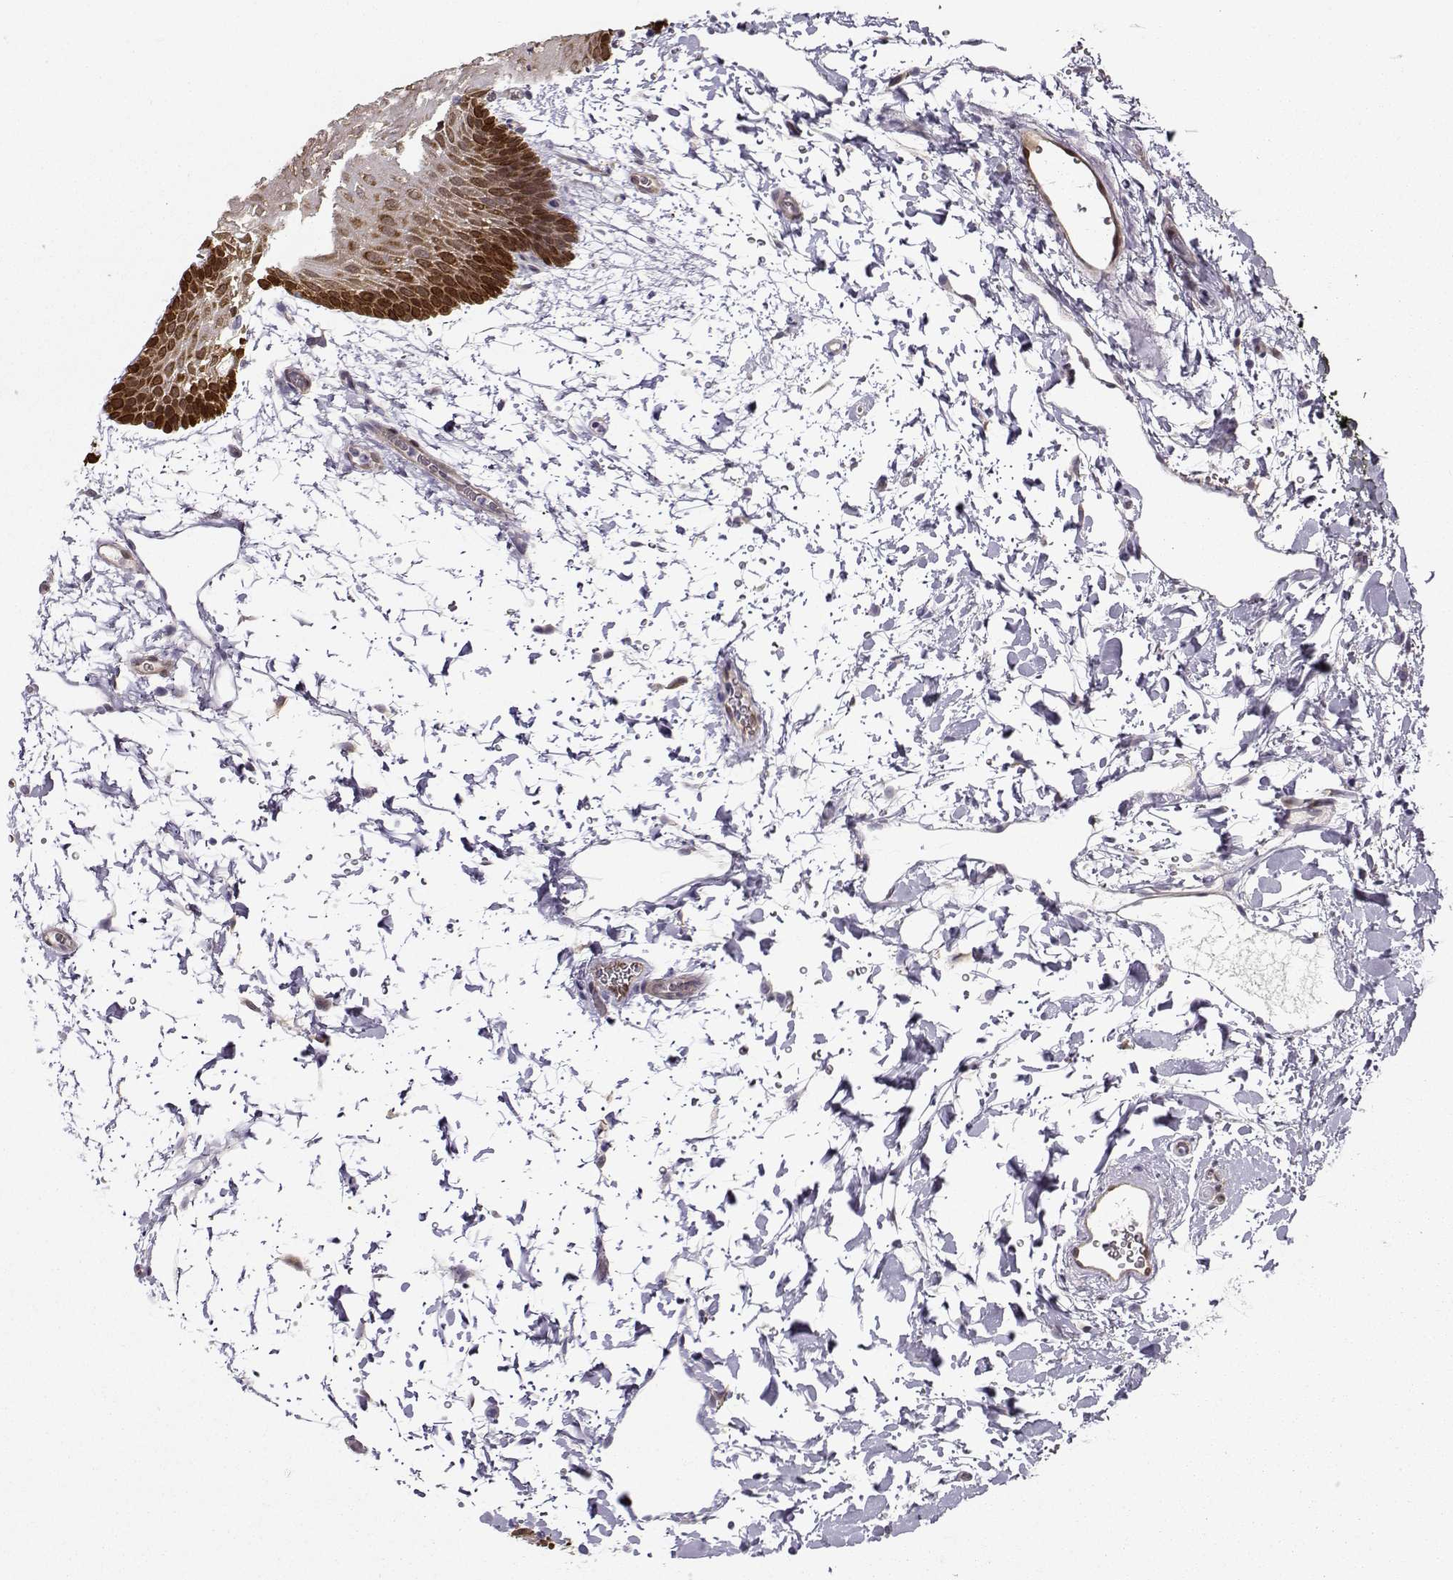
{"staining": {"intensity": "strong", "quantity": "25%-75%", "location": "cytoplasmic/membranous"}, "tissue": "oral mucosa", "cell_type": "Squamous epithelial cells", "image_type": "normal", "snomed": [{"axis": "morphology", "description": "Normal tissue, NOS"}, {"axis": "topography", "description": "Oral tissue"}, {"axis": "topography", "description": "Head-Neck"}], "caption": "Immunohistochemistry image of unremarkable human oral mucosa stained for a protein (brown), which reveals high levels of strong cytoplasmic/membranous positivity in about 25%-75% of squamous epithelial cells.", "gene": "NQO1", "patient": {"sex": "male", "age": 65}}